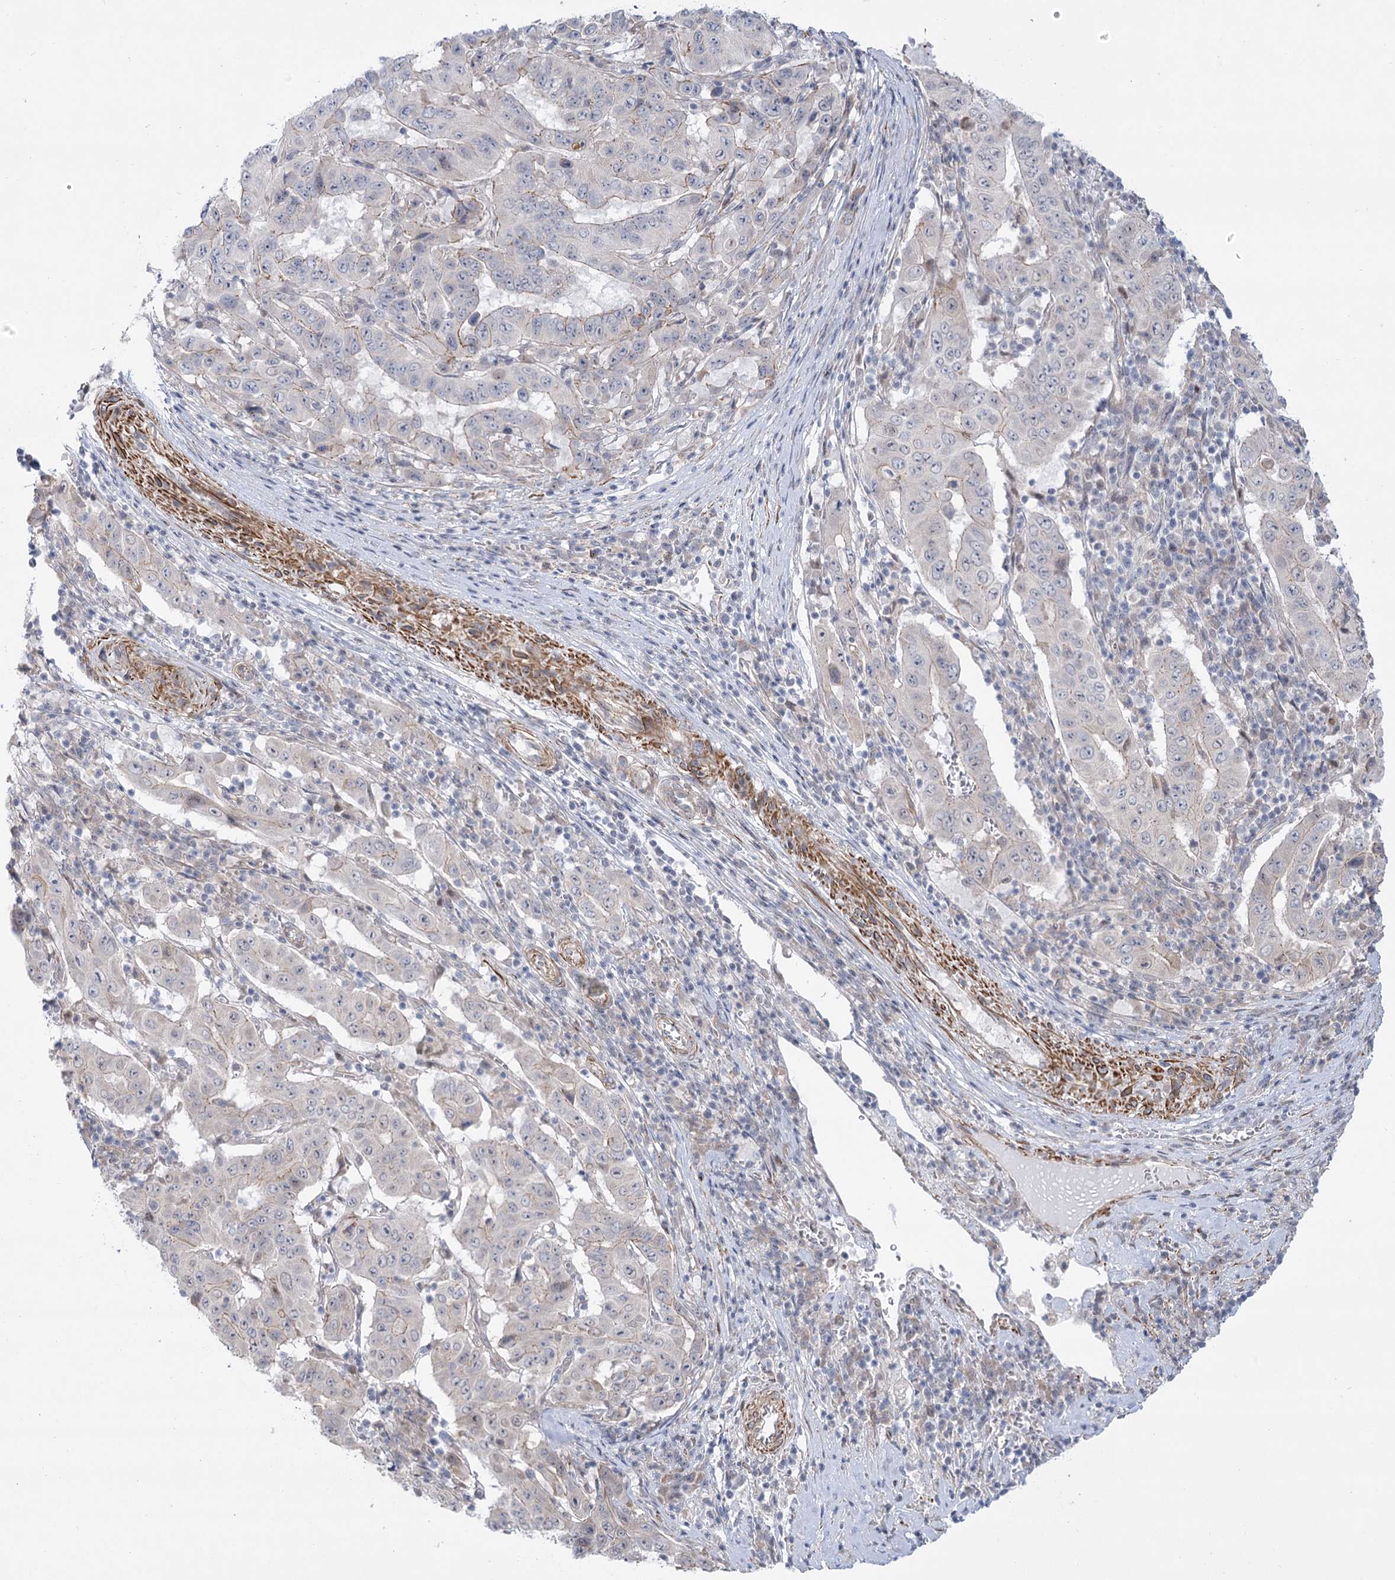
{"staining": {"intensity": "negative", "quantity": "none", "location": "none"}, "tissue": "pancreatic cancer", "cell_type": "Tumor cells", "image_type": "cancer", "snomed": [{"axis": "morphology", "description": "Adenocarcinoma, NOS"}, {"axis": "topography", "description": "Pancreas"}], "caption": "Tumor cells show no significant staining in adenocarcinoma (pancreatic).", "gene": "ARSI", "patient": {"sex": "male", "age": 63}}